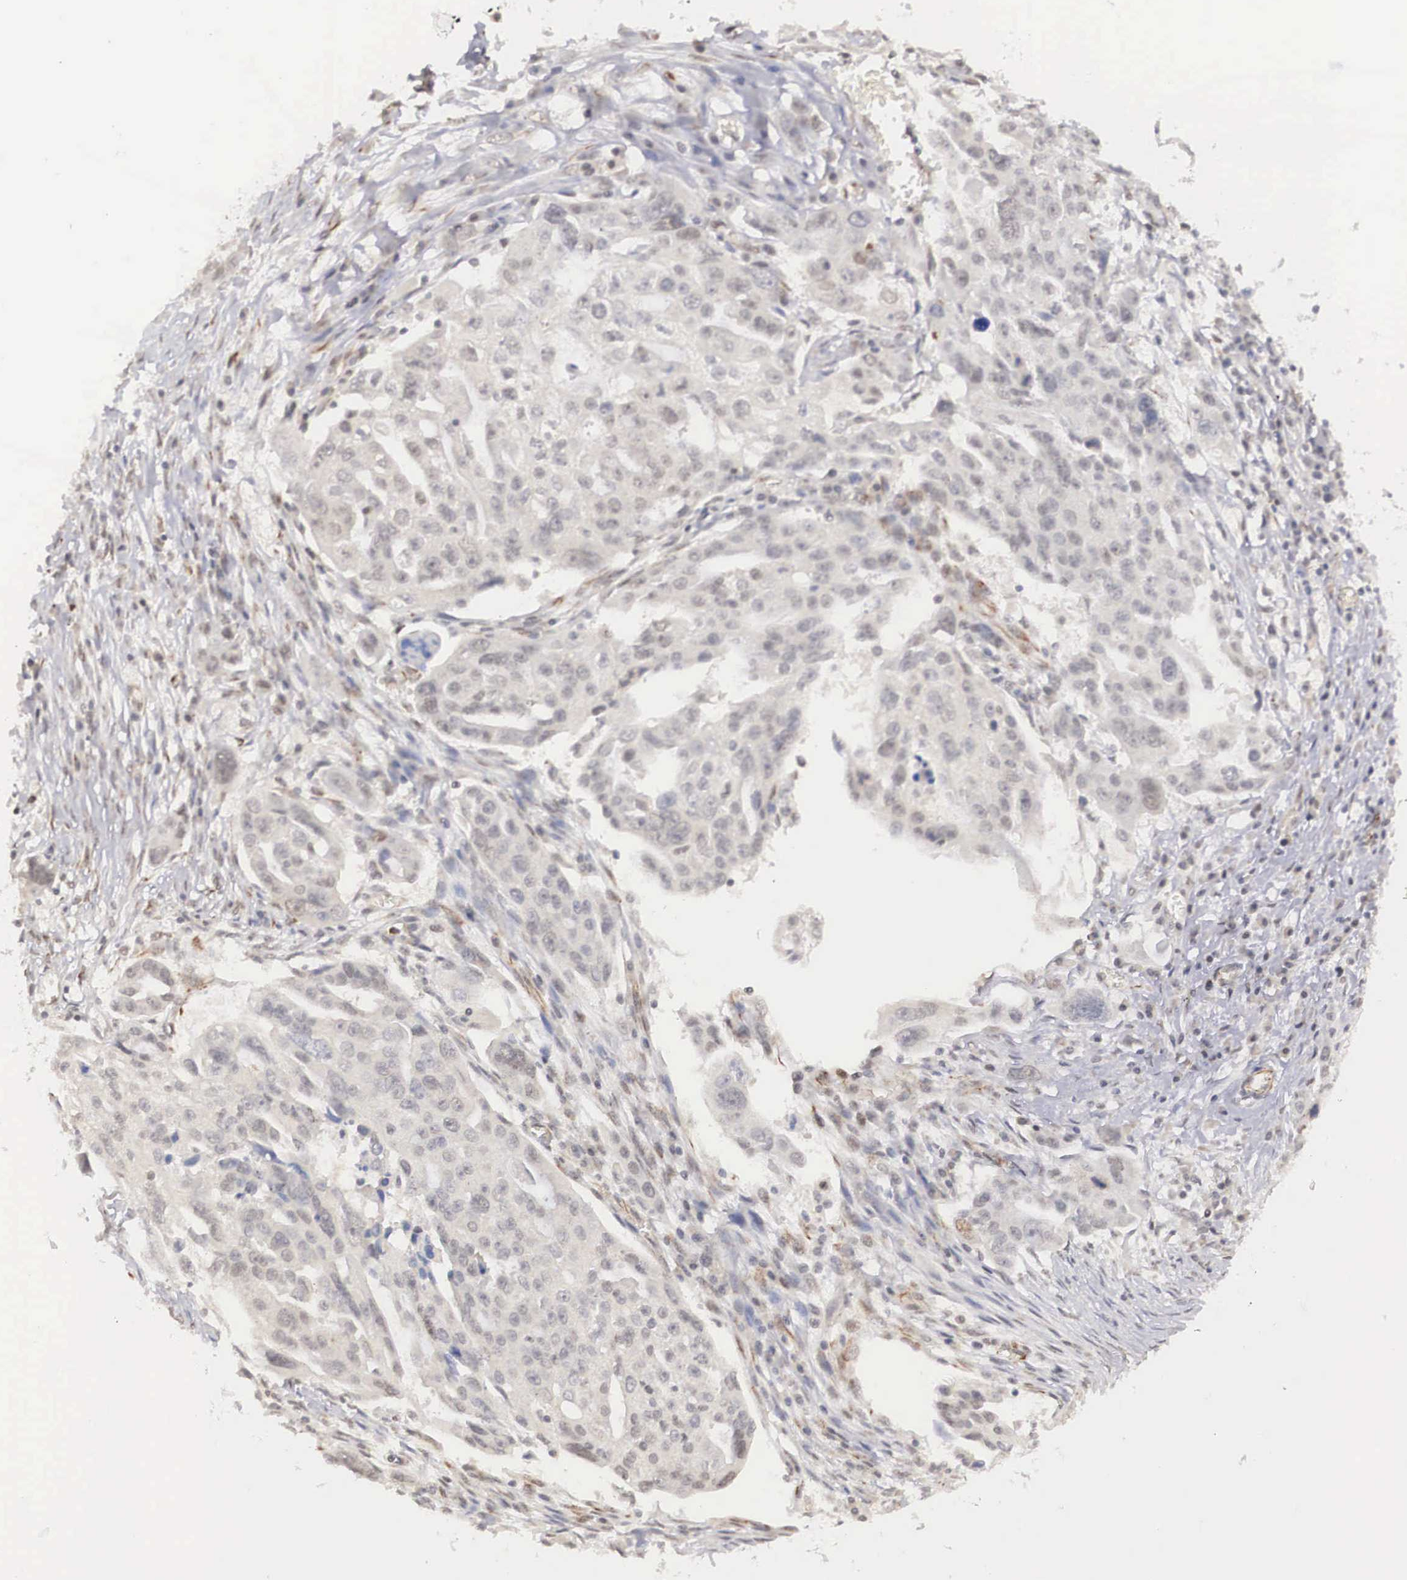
{"staining": {"intensity": "weak", "quantity": "25%-75%", "location": "nuclear"}, "tissue": "ovarian cancer", "cell_type": "Tumor cells", "image_type": "cancer", "snomed": [{"axis": "morphology", "description": "Carcinoma, endometroid"}, {"axis": "topography", "description": "Ovary"}], "caption": "An IHC image of neoplastic tissue is shown. Protein staining in brown labels weak nuclear positivity in ovarian cancer (endometroid carcinoma) within tumor cells. The staining is performed using DAB (3,3'-diaminobenzidine) brown chromogen to label protein expression. The nuclei are counter-stained blue using hematoxylin.", "gene": "MORC2", "patient": {"sex": "female", "age": 75}}